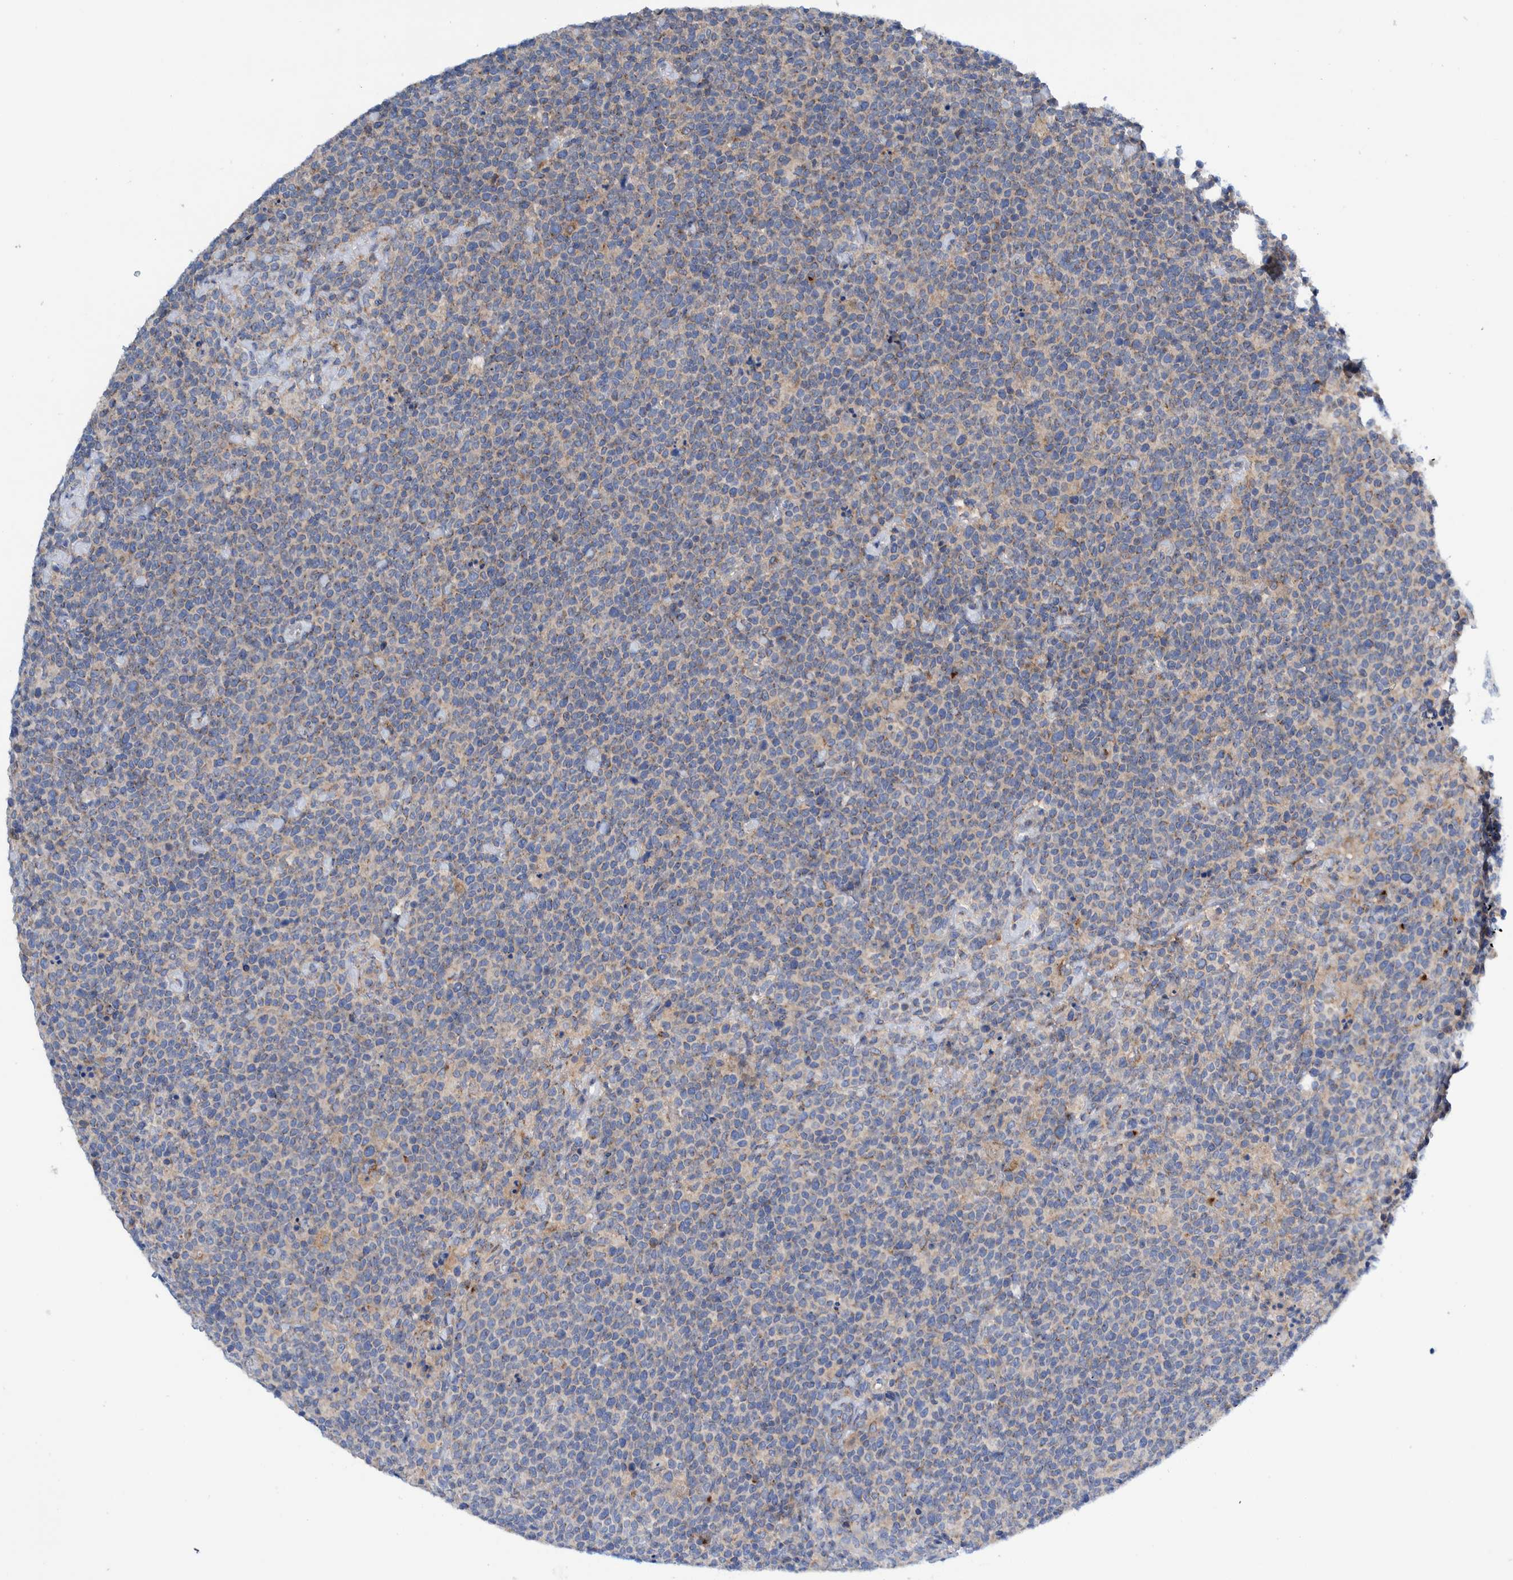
{"staining": {"intensity": "moderate", "quantity": "<25%", "location": "cytoplasmic/membranous"}, "tissue": "lymphoma", "cell_type": "Tumor cells", "image_type": "cancer", "snomed": [{"axis": "morphology", "description": "Malignant lymphoma, non-Hodgkin's type, High grade"}, {"axis": "topography", "description": "Lymph node"}], "caption": "High-grade malignant lymphoma, non-Hodgkin's type stained with IHC exhibits moderate cytoplasmic/membranous staining in about <25% of tumor cells.", "gene": "TRIM58", "patient": {"sex": "male", "age": 61}}